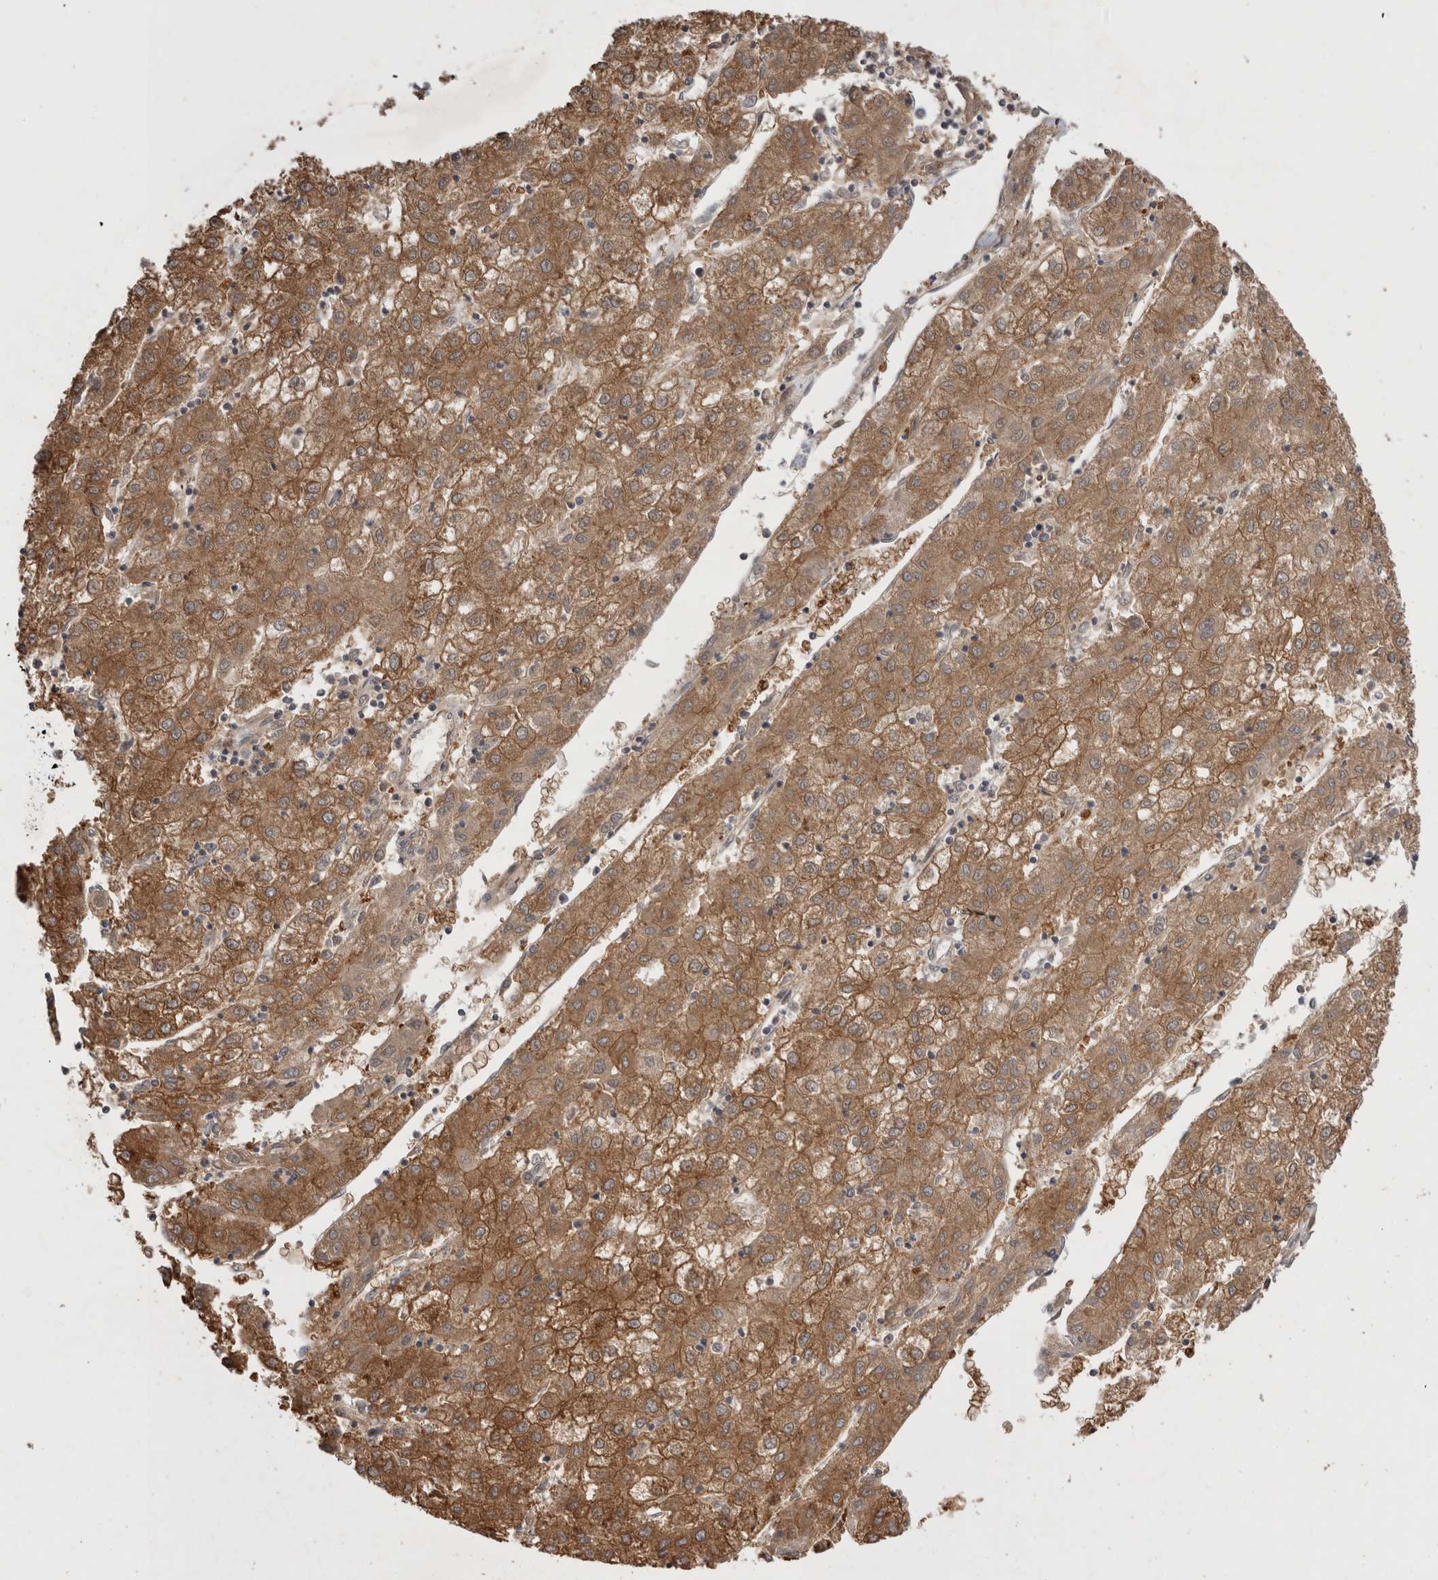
{"staining": {"intensity": "moderate", "quantity": ">75%", "location": "cytoplasmic/membranous"}, "tissue": "liver cancer", "cell_type": "Tumor cells", "image_type": "cancer", "snomed": [{"axis": "morphology", "description": "Carcinoma, Hepatocellular, NOS"}, {"axis": "topography", "description": "Liver"}], "caption": "Liver cancer (hepatocellular carcinoma) stained for a protein displays moderate cytoplasmic/membranous positivity in tumor cells. (Stains: DAB in brown, nuclei in blue, Microscopy: brightfield microscopy at high magnification).", "gene": "PLEKHM1", "patient": {"sex": "male", "age": 72}}